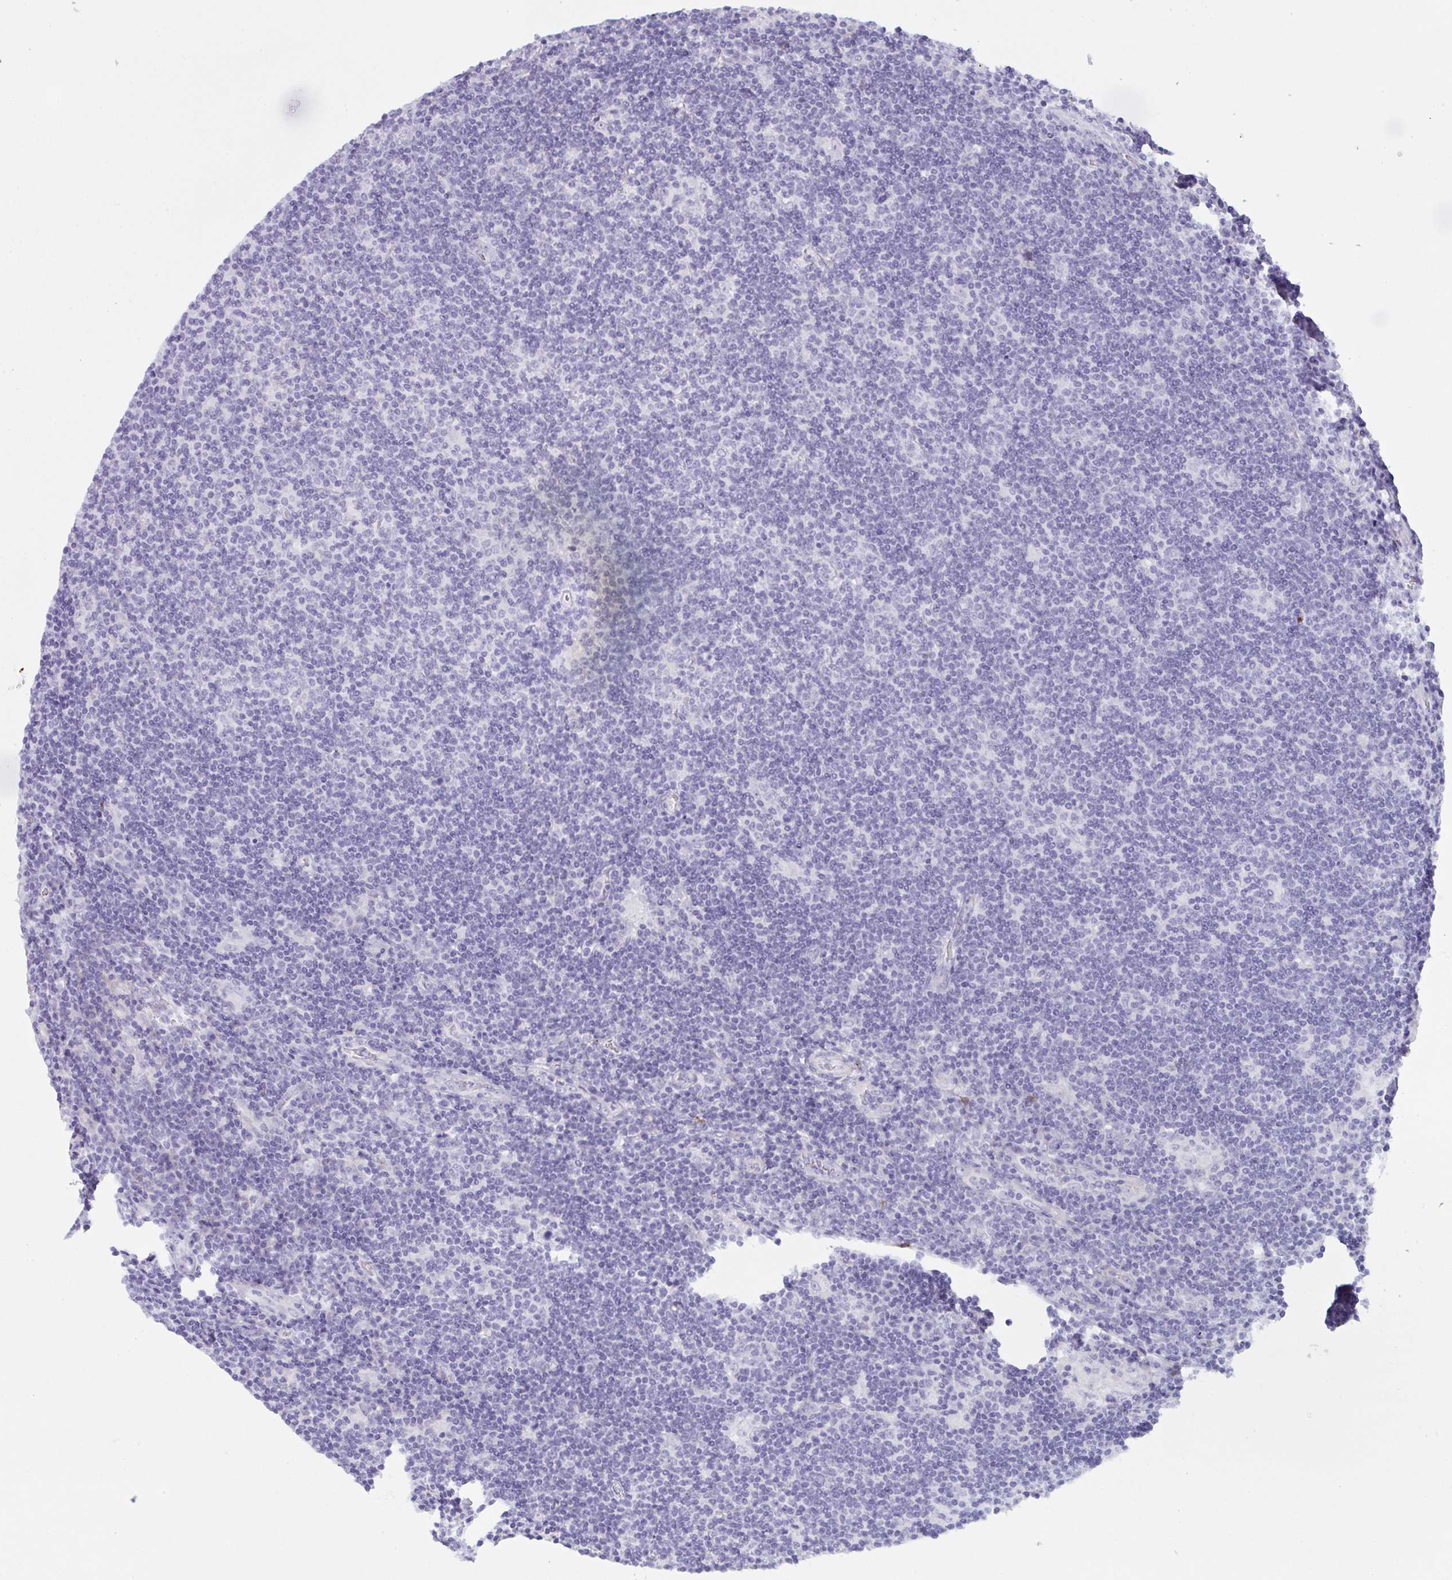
{"staining": {"intensity": "negative", "quantity": "none", "location": "none"}, "tissue": "lymphoma", "cell_type": "Tumor cells", "image_type": "cancer", "snomed": [{"axis": "morphology", "description": "Hodgkin's disease, NOS"}, {"axis": "topography", "description": "Lymph node"}], "caption": "High magnification brightfield microscopy of Hodgkin's disease stained with DAB (brown) and counterstained with hematoxylin (blue): tumor cells show no significant expression.", "gene": "ZNF684", "patient": {"sex": "male", "age": 40}}